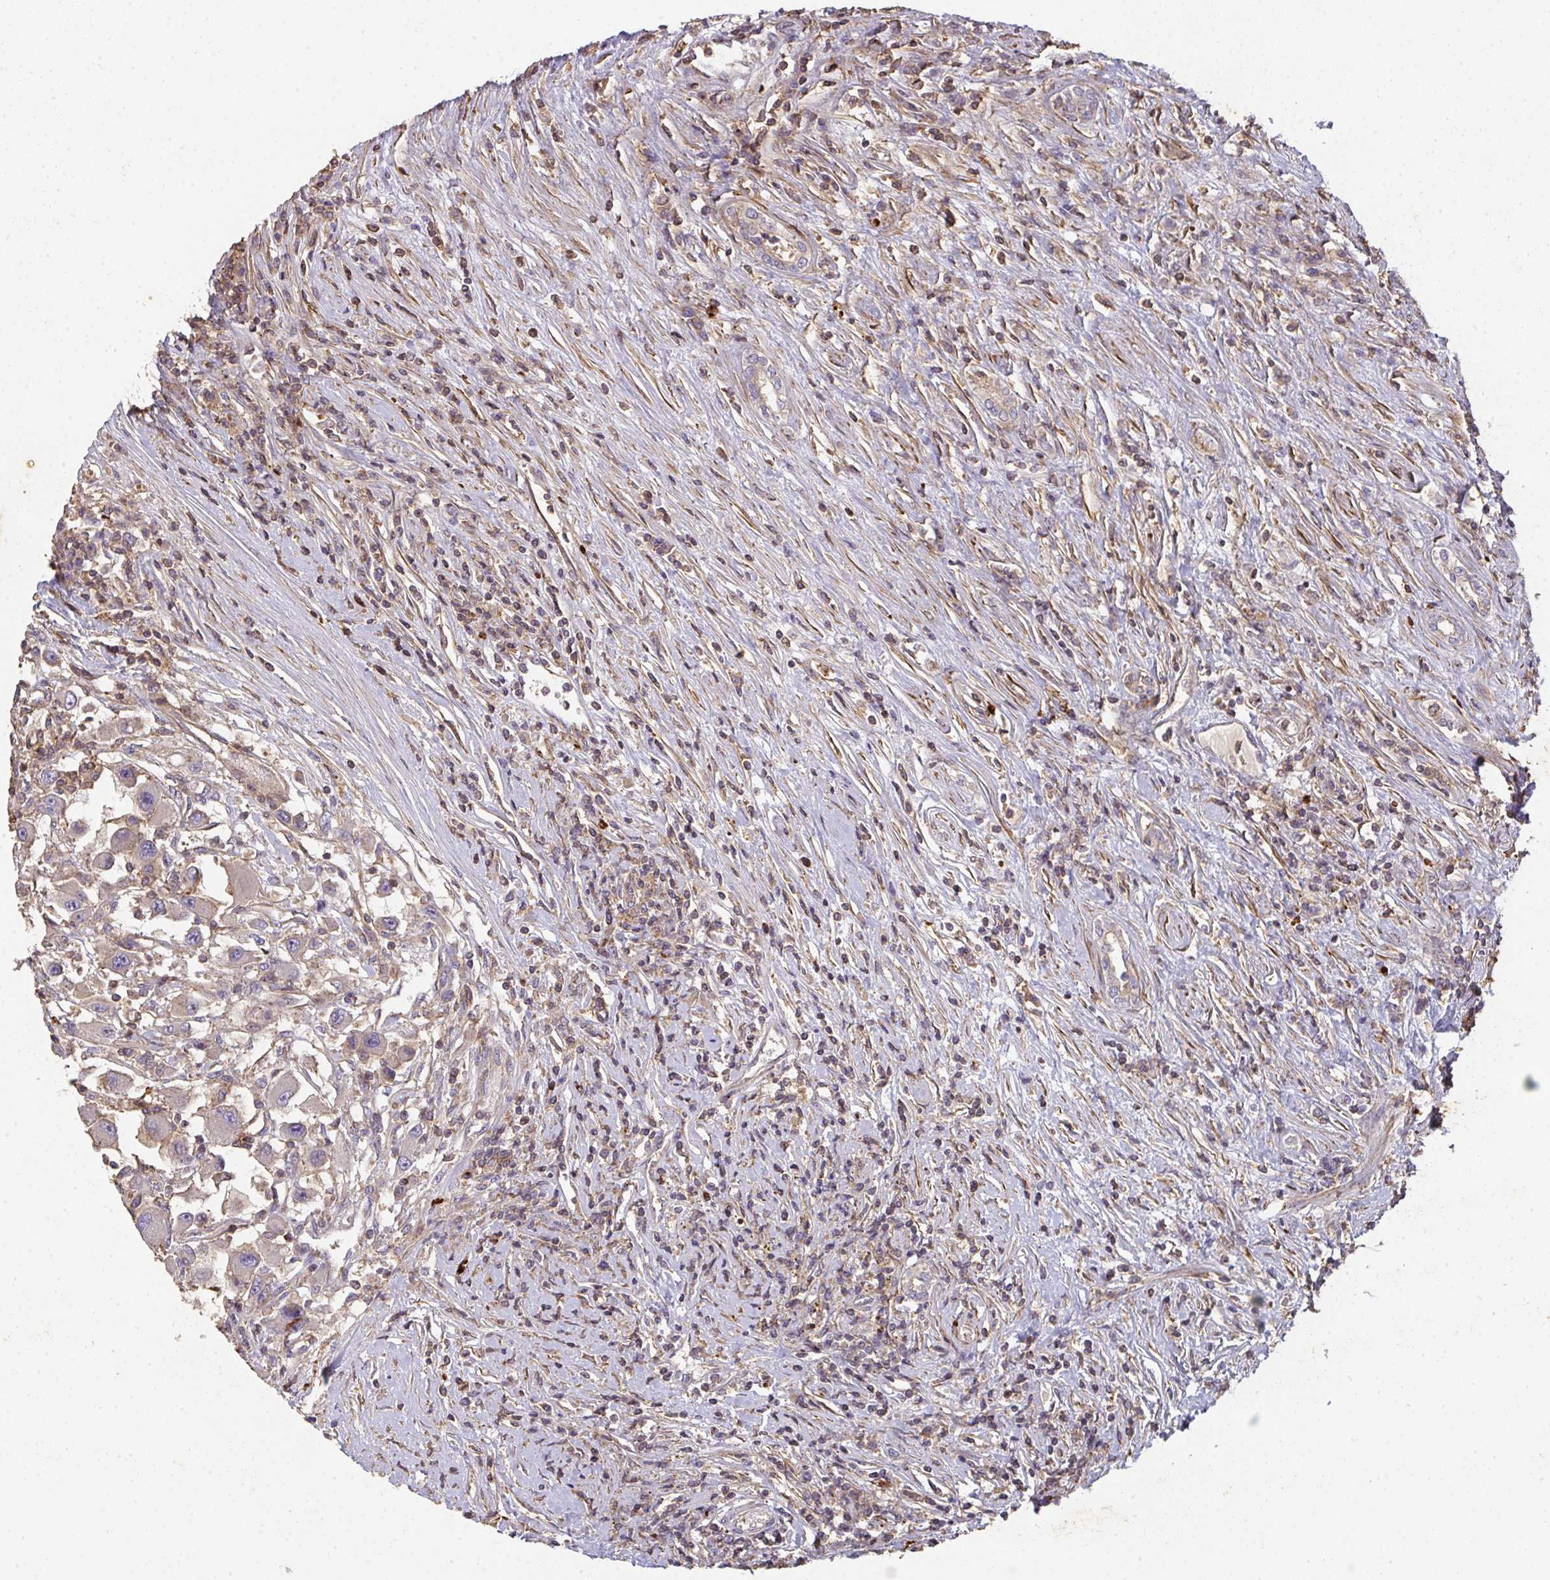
{"staining": {"intensity": "weak", "quantity": ">75%", "location": "cytoplasmic/membranous"}, "tissue": "renal cancer", "cell_type": "Tumor cells", "image_type": "cancer", "snomed": [{"axis": "morphology", "description": "Adenocarcinoma, NOS"}, {"axis": "topography", "description": "Kidney"}], "caption": "Immunohistochemical staining of human renal adenocarcinoma demonstrates low levels of weak cytoplasmic/membranous expression in about >75% of tumor cells.", "gene": "TNMD", "patient": {"sex": "female", "age": 67}}